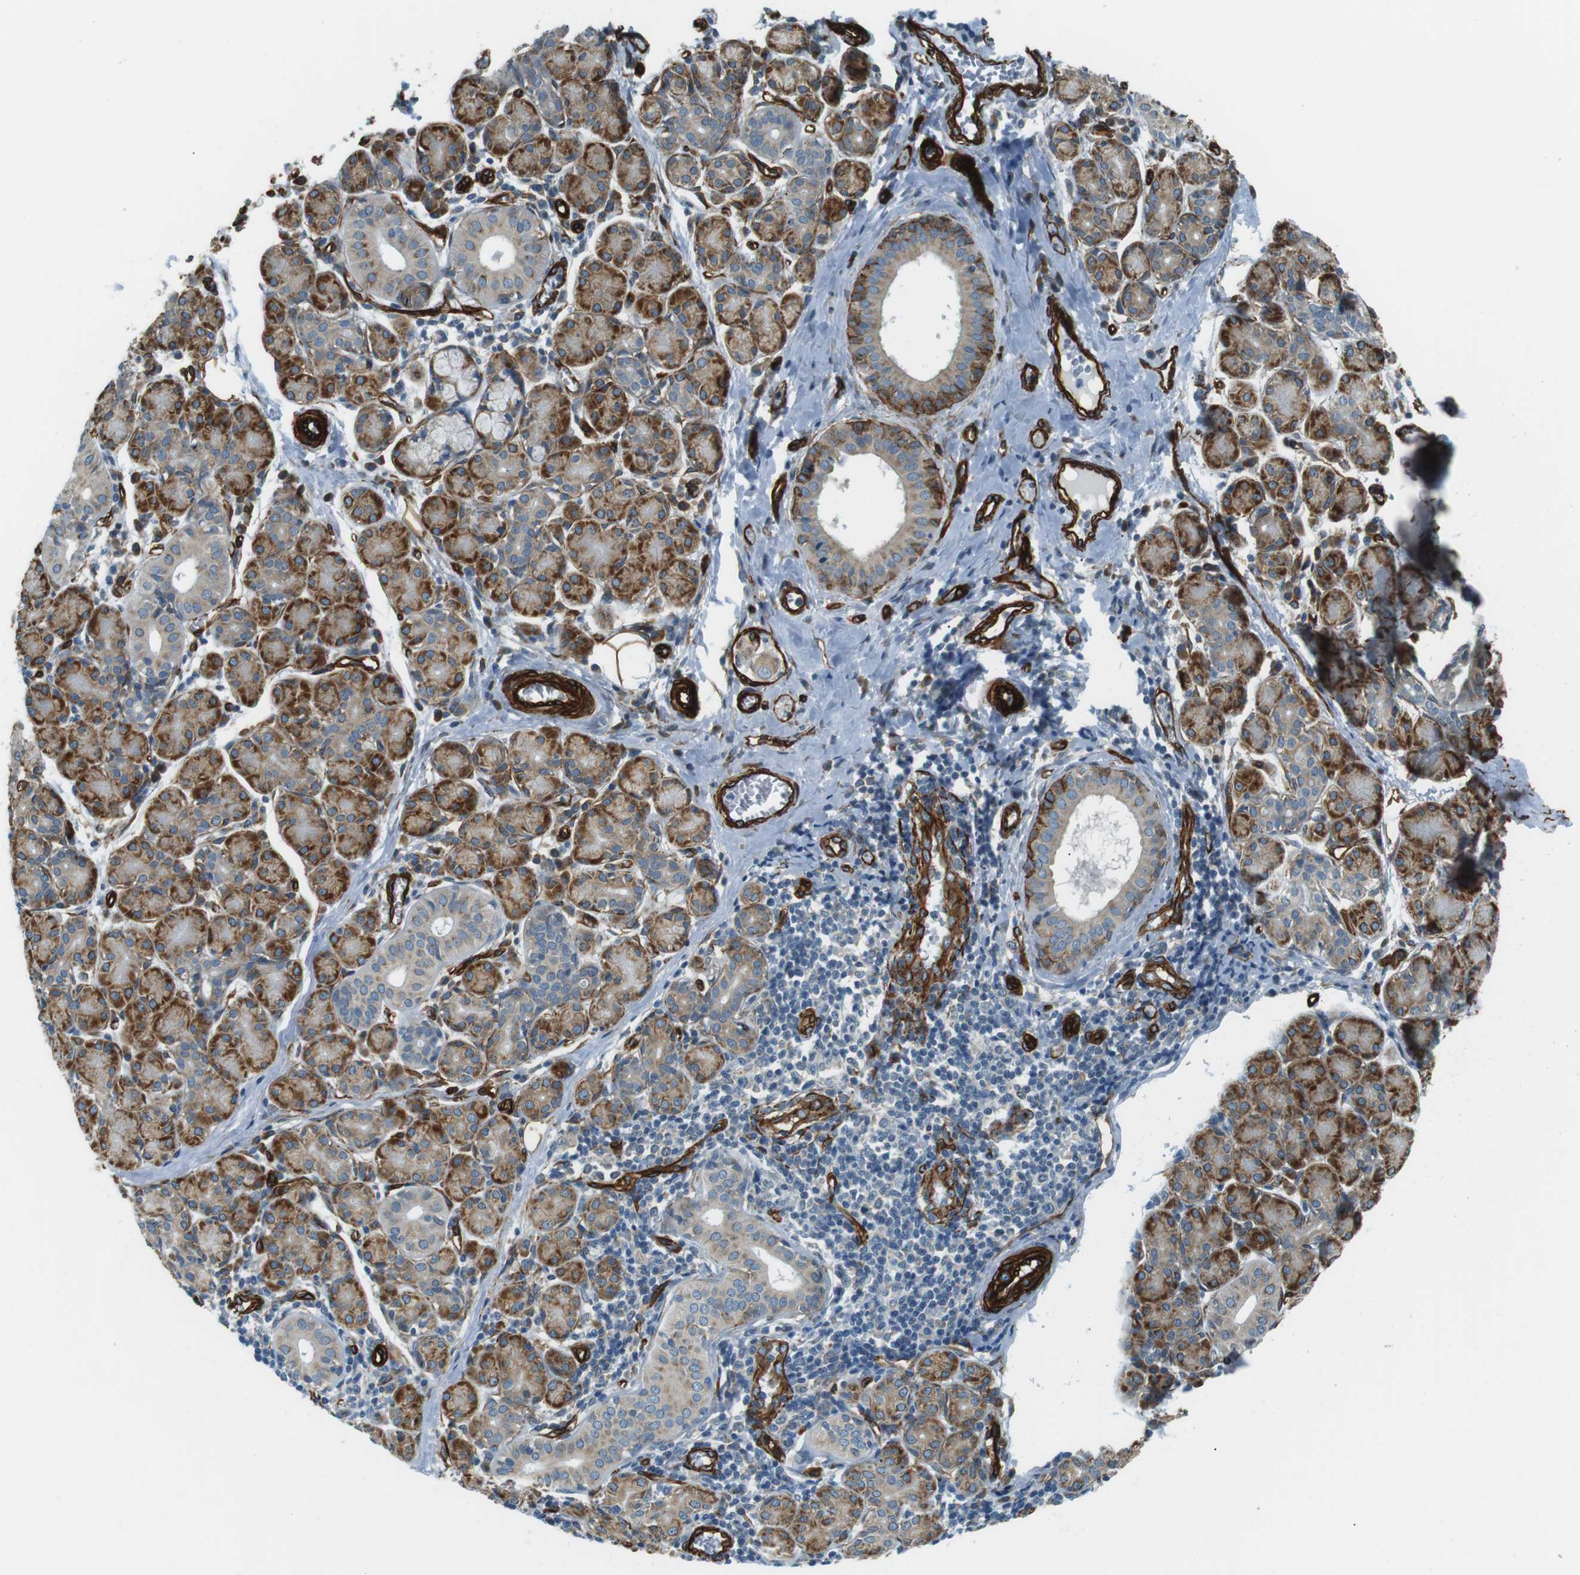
{"staining": {"intensity": "moderate", "quantity": ">75%", "location": "cytoplasmic/membranous"}, "tissue": "salivary gland", "cell_type": "Glandular cells", "image_type": "normal", "snomed": [{"axis": "morphology", "description": "Normal tissue, NOS"}, {"axis": "morphology", "description": "Inflammation, NOS"}, {"axis": "topography", "description": "Lymph node"}, {"axis": "topography", "description": "Salivary gland"}], "caption": "Immunohistochemical staining of unremarkable salivary gland reveals >75% levels of moderate cytoplasmic/membranous protein staining in approximately >75% of glandular cells.", "gene": "ODR4", "patient": {"sex": "male", "age": 3}}